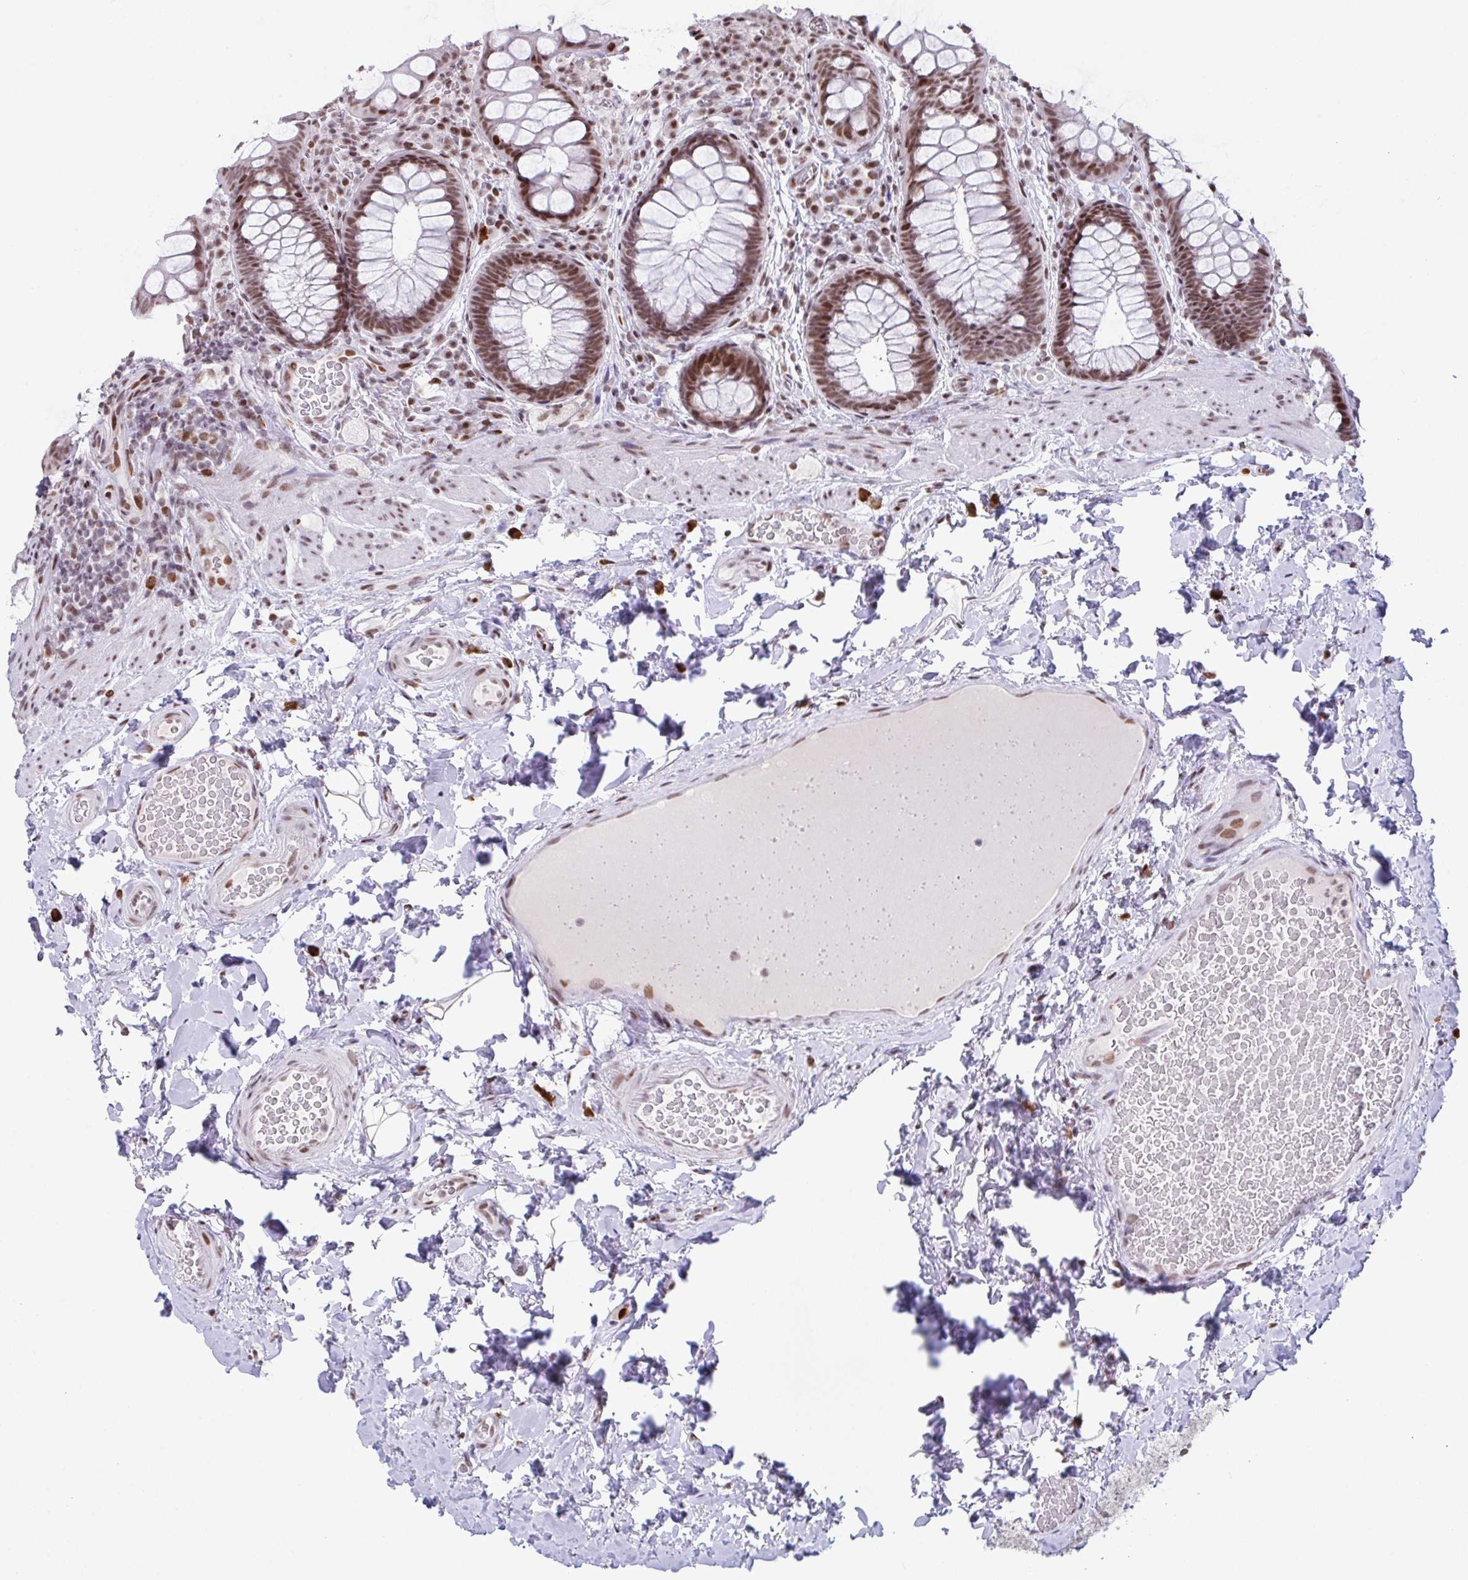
{"staining": {"intensity": "moderate", "quantity": ">75%", "location": "nuclear"}, "tissue": "rectum", "cell_type": "Glandular cells", "image_type": "normal", "snomed": [{"axis": "morphology", "description": "Normal tissue, NOS"}, {"axis": "topography", "description": "Rectum"}], "caption": "Immunohistochemical staining of unremarkable human rectum shows >75% levels of moderate nuclear protein staining in approximately >75% of glandular cells.", "gene": "CLP1", "patient": {"sex": "female", "age": 69}}